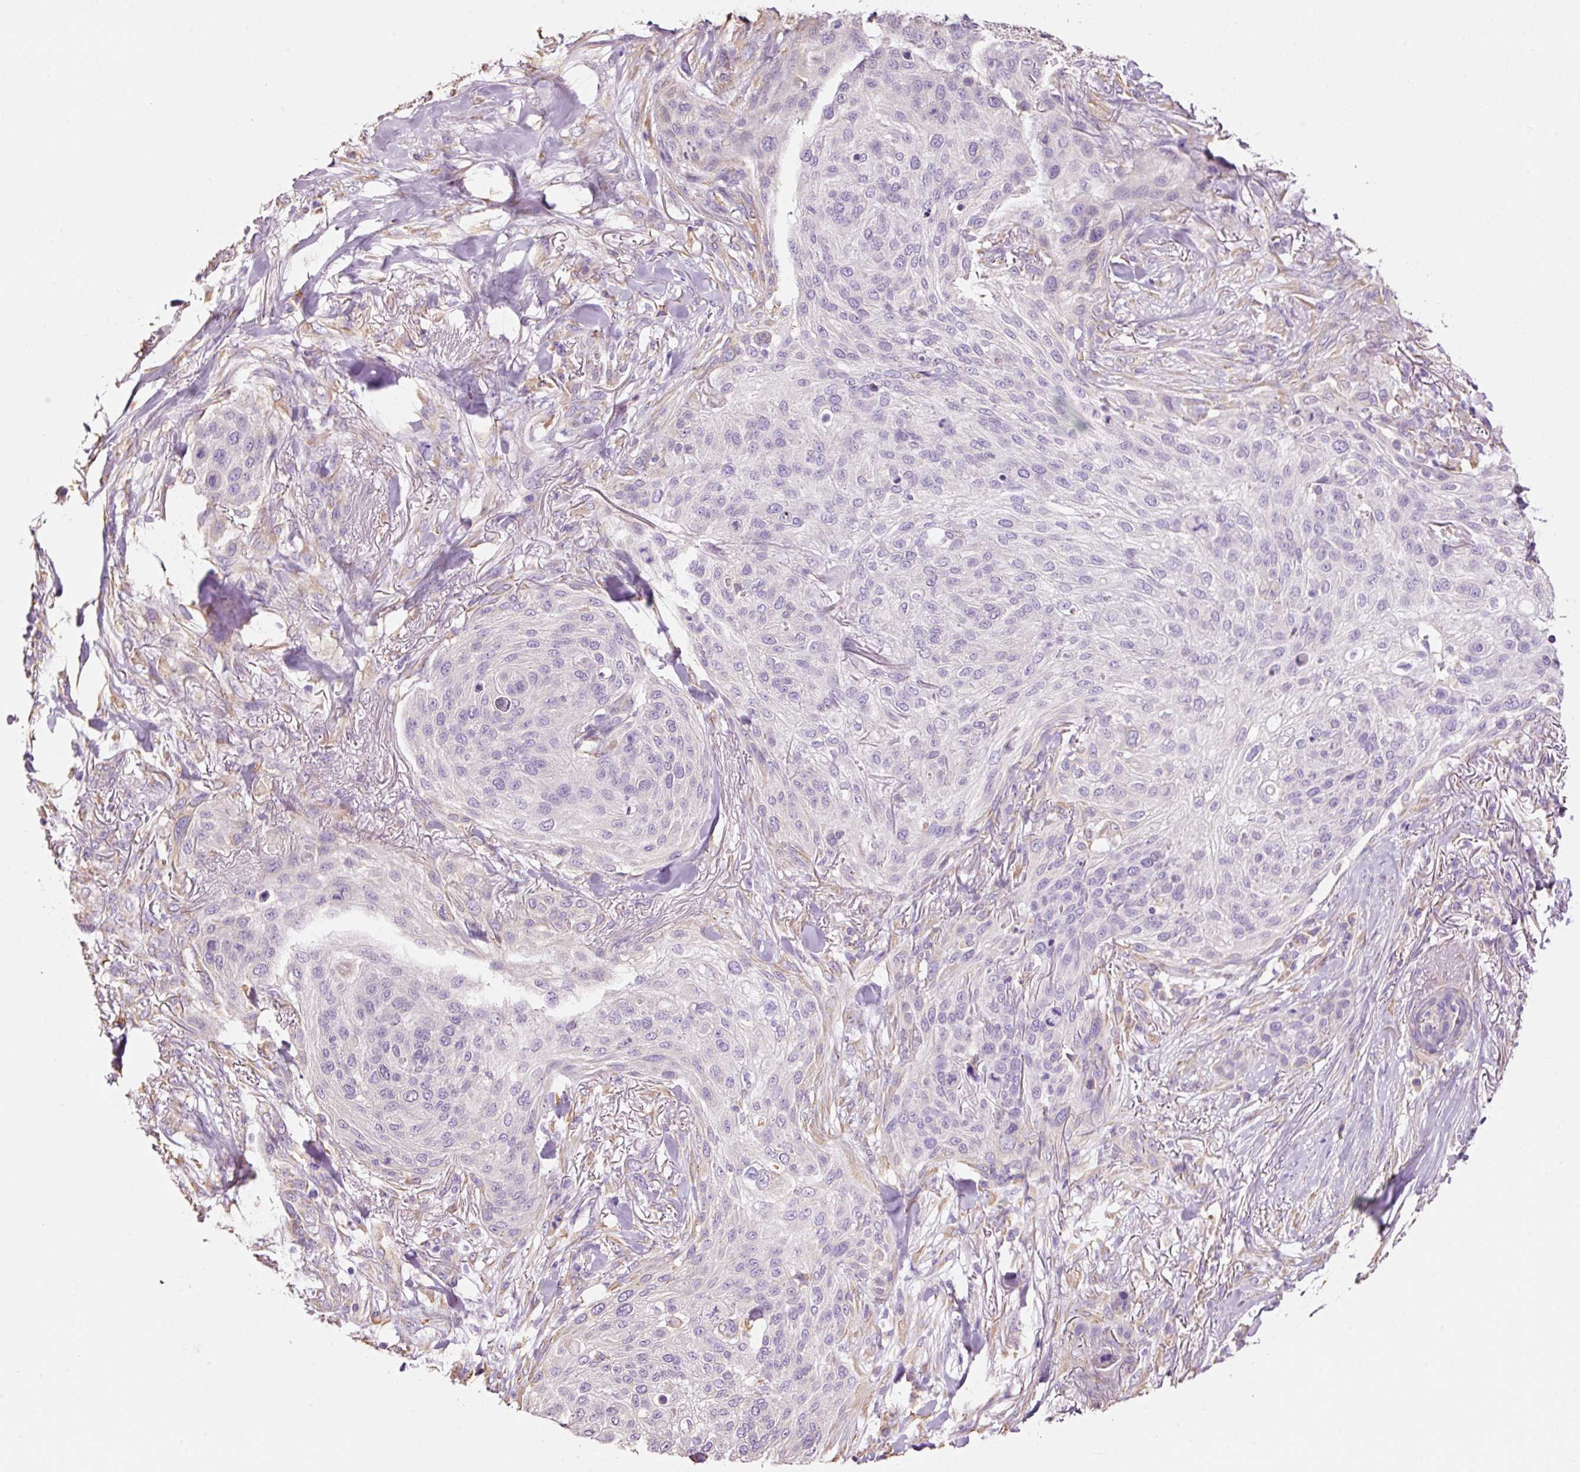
{"staining": {"intensity": "negative", "quantity": "none", "location": "none"}, "tissue": "skin cancer", "cell_type": "Tumor cells", "image_type": "cancer", "snomed": [{"axis": "morphology", "description": "Squamous cell carcinoma, NOS"}, {"axis": "topography", "description": "Skin"}], "caption": "Immunohistochemical staining of squamous cell carcinoma (skin) reveals no significant expression in tumor cells.", "gene": "GCG", "patient": {"sex": "female", "age": 87}}